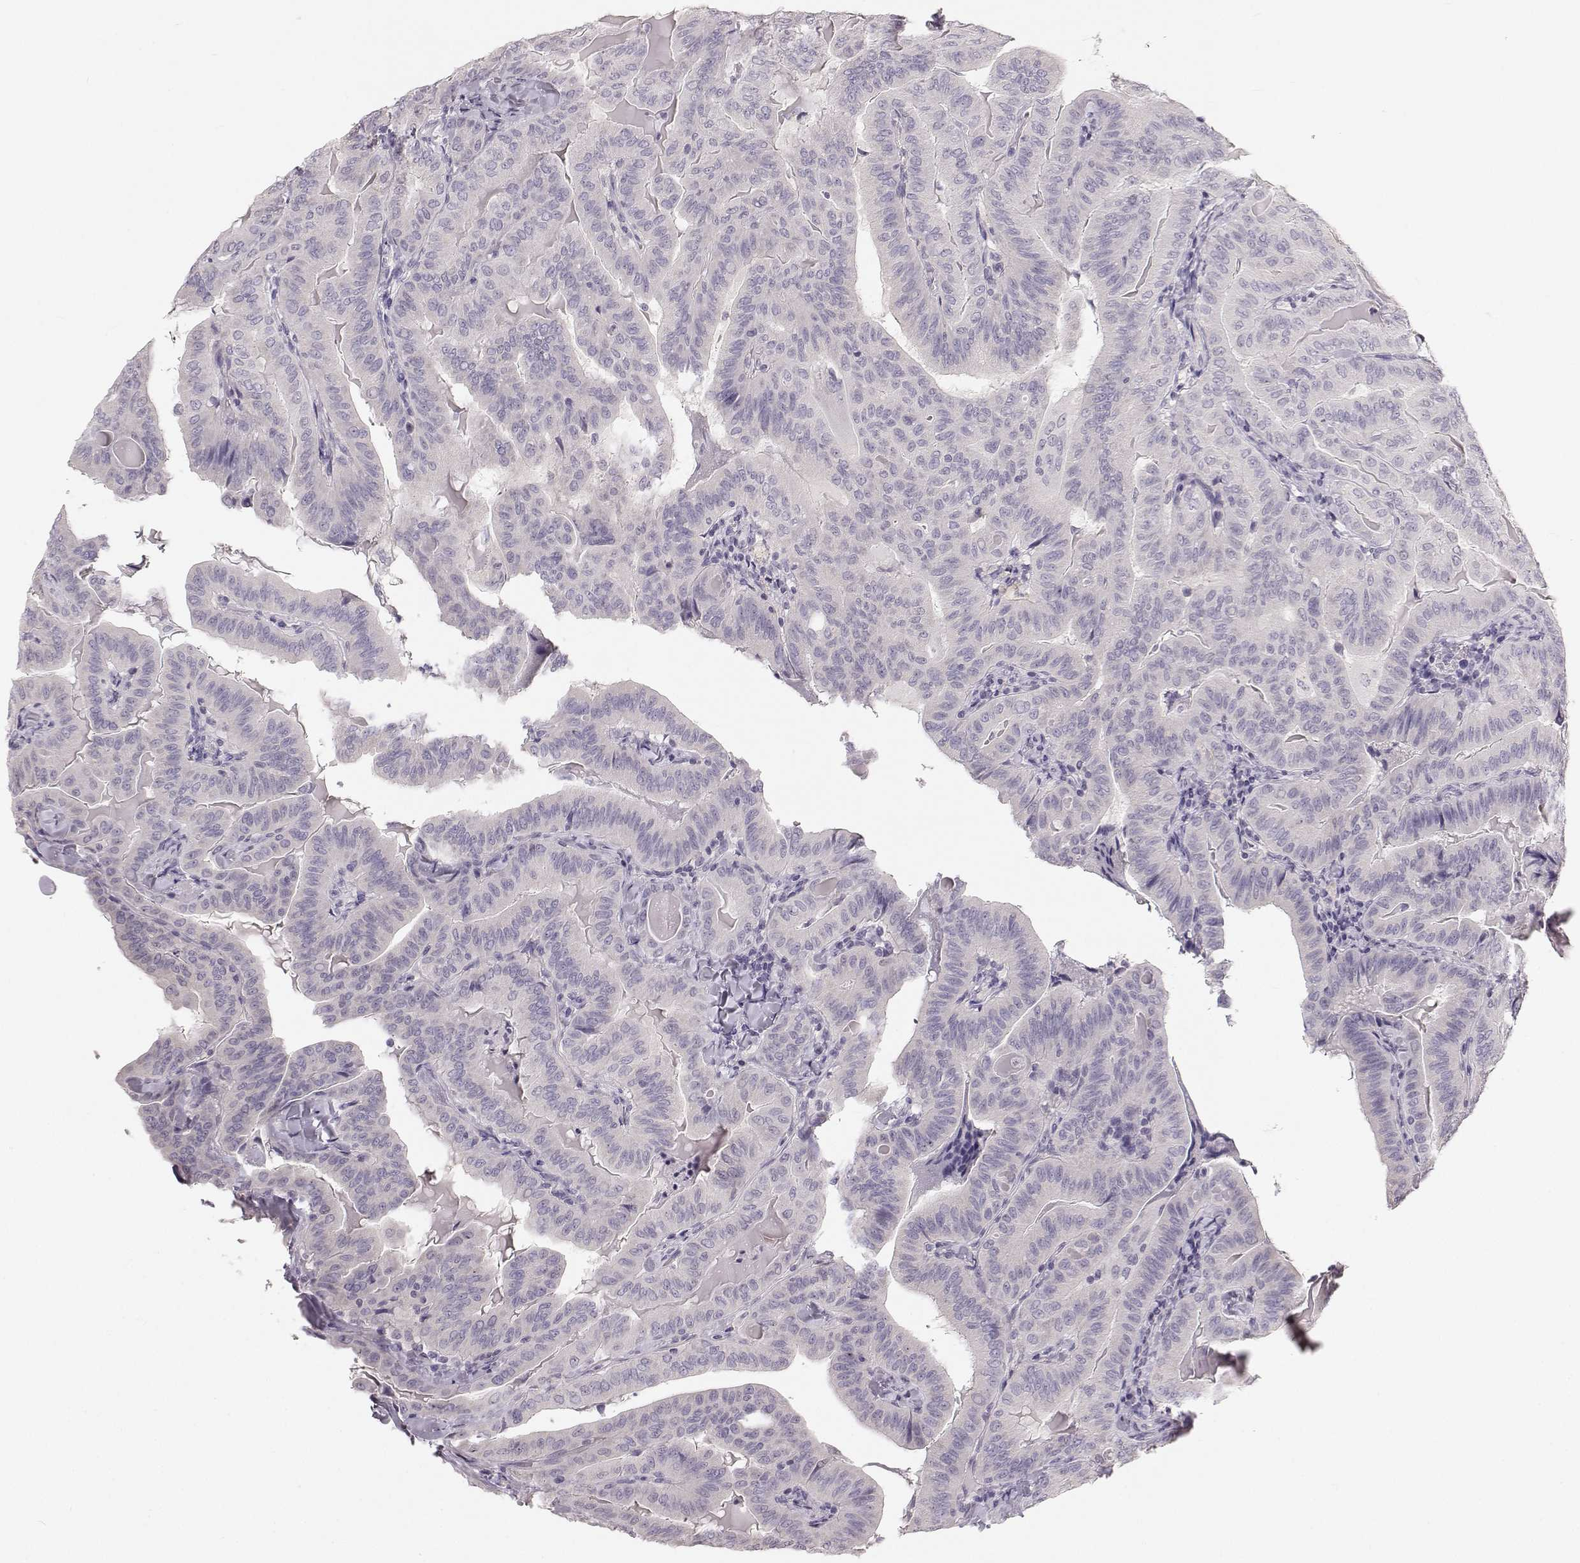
{"staining": {"intensity": "negative", "quantity": "none", "location": "none"}, "tissue": "thyroid cancer", "cell_type": "Tumor cells", "image_type": "cancer", "snomed": [{"axis": "morphology", "description": "Papillary adenocarcinoma, NOS"}, {"axis": "topography", "description": "Thyroid gland"}], "caption": "This is an immunohistochemistry (IHC) photomicrograph of human papillary adenocarcinoma (thyroid). There is no staining in tumor cells.", "gene": "OIP5", "patient": {"sex": "female", "age": 68}}